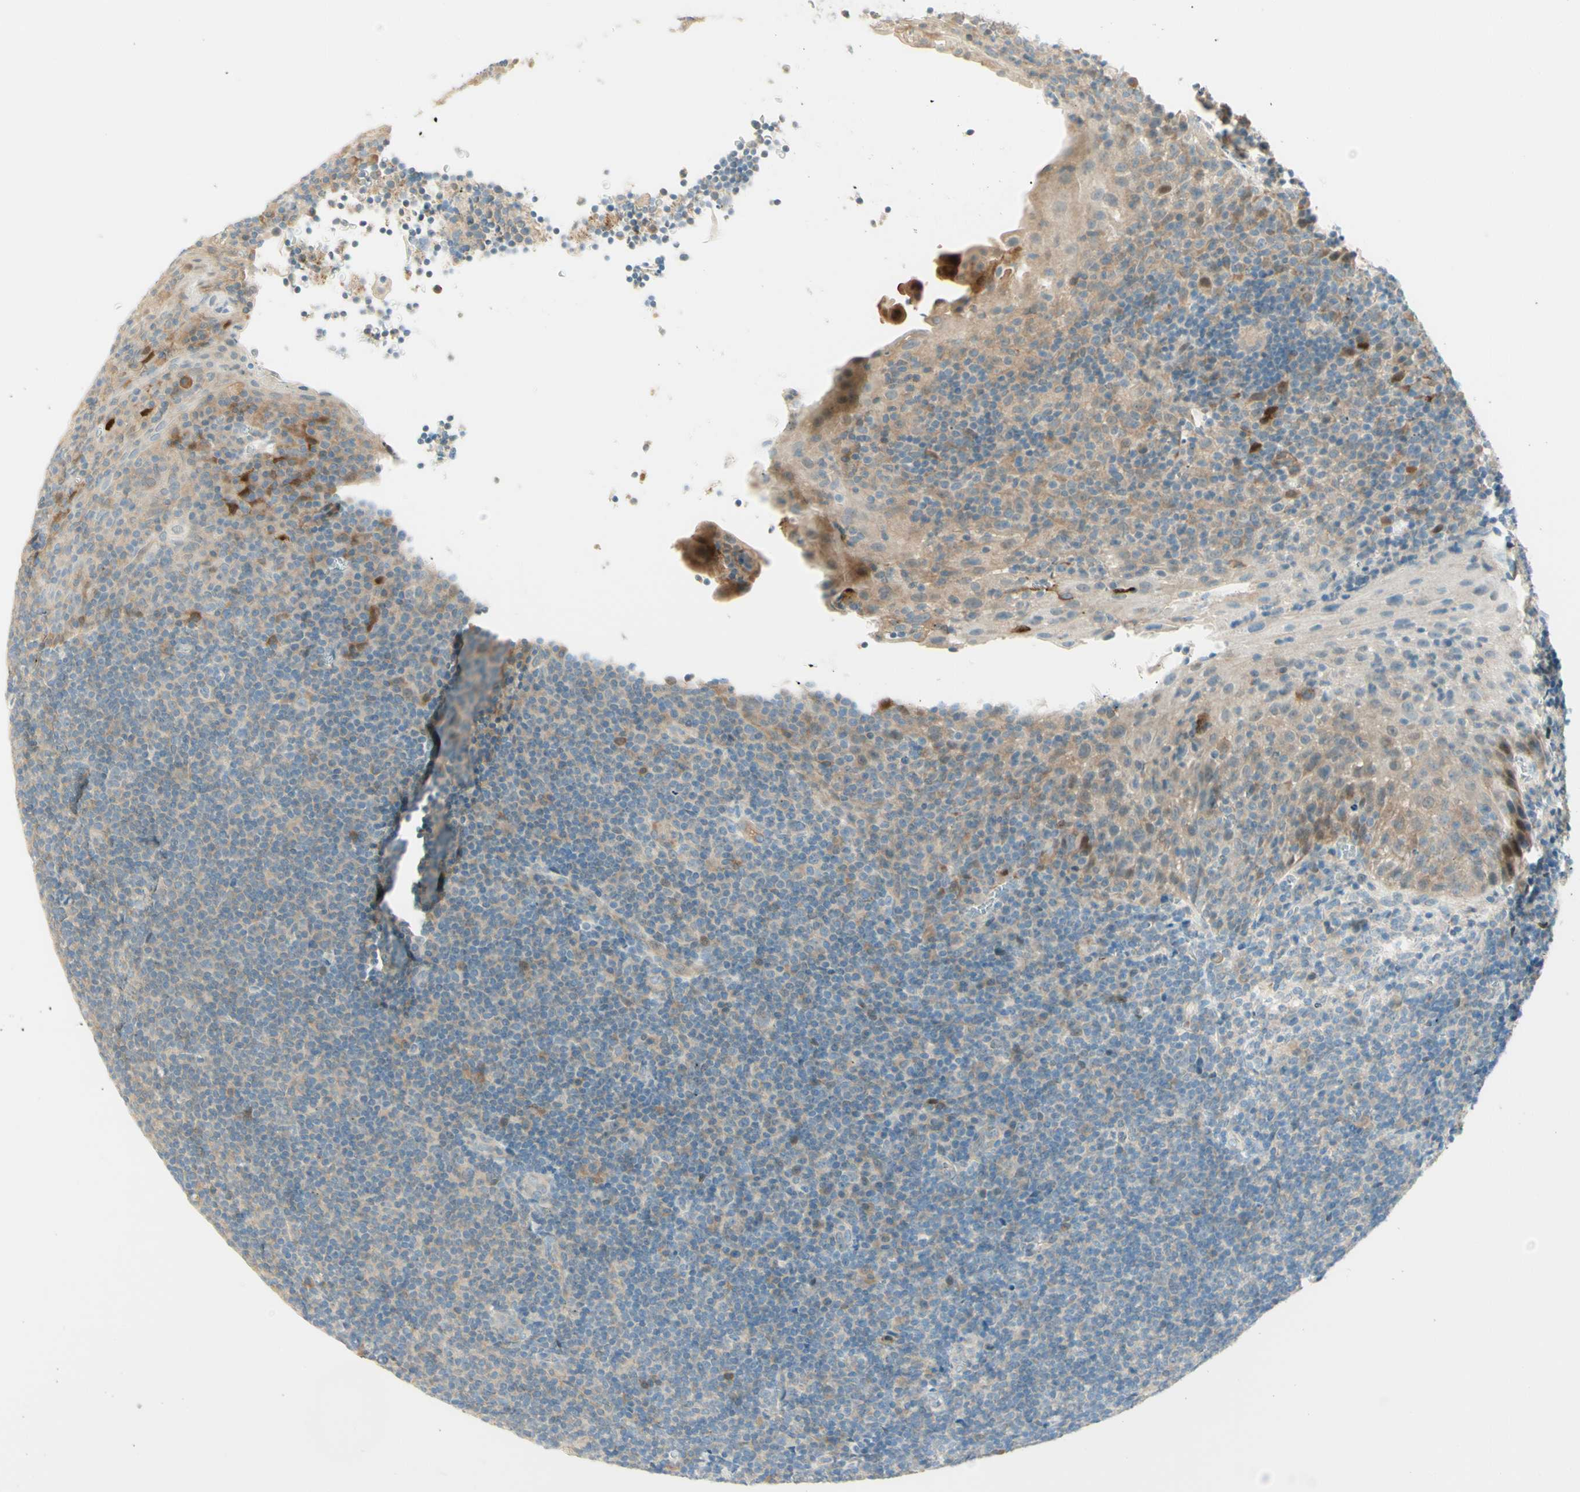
{"staining": {"intensity": "weak", "quantity": ">75%", "location": "cytoplasmic/membranous"}, "tissue": "tonsil", "cell_type": "Germinal center cells", "image_type": "normal", "snomed": [{"axis": "morphology", "description": "Normal tissue, NOS"}, {"axis": "topography", "description": "Tonsil"}], "caption": "Weak cytoplasmic/membranous staining is identified in about >75% of germinal center cells in benign tonsil.", "gene": "PROM1", "patient": {"sex": "male", "age": 37}}